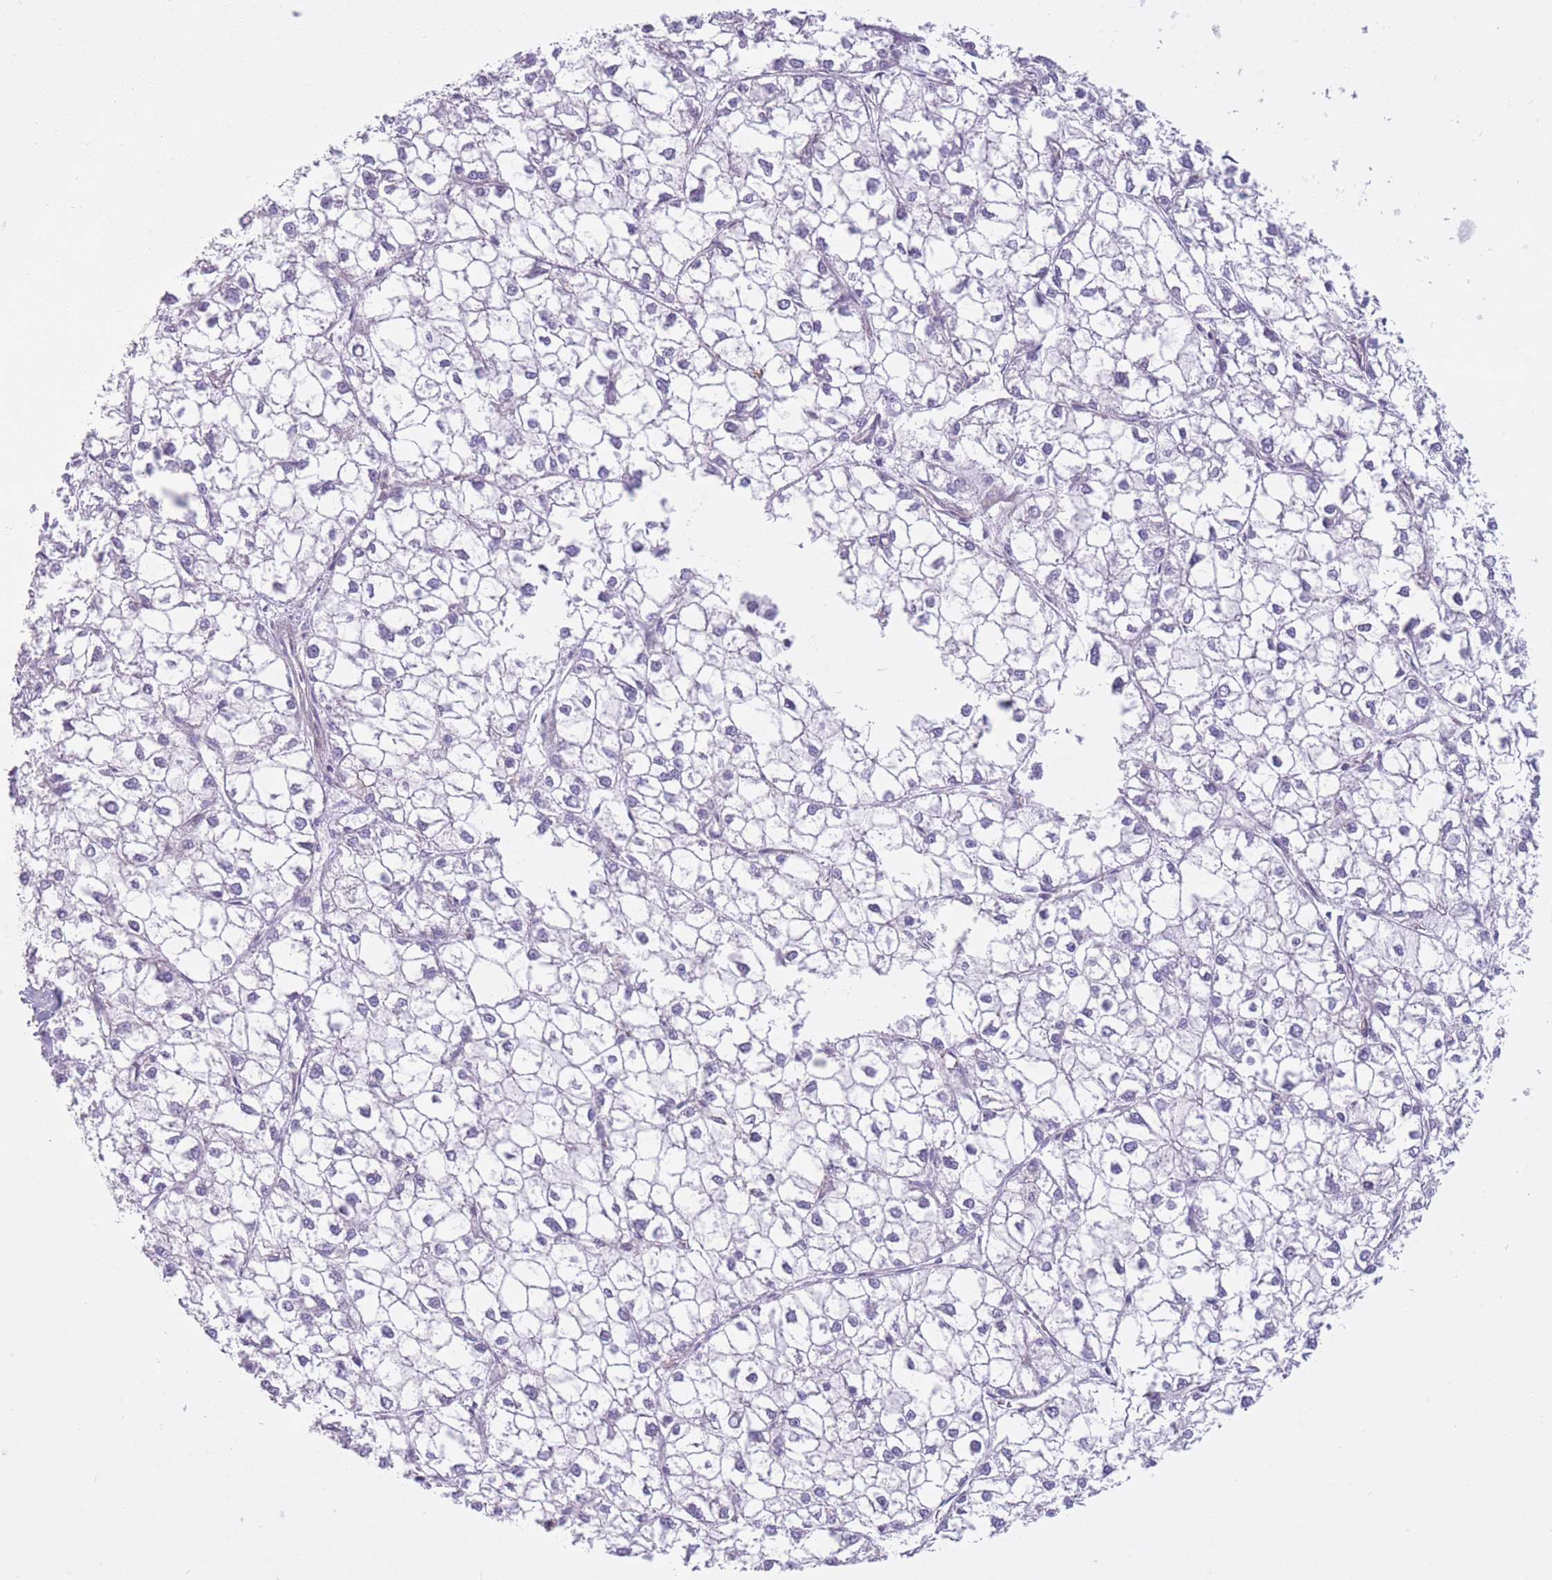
{"staining": {"intensity": "negative", "quantity": "none", "location": "none"}, "tissue": "liver cancer", "cell_type": "Tumor cells", "image_type": "cancer", "snomed": [{"axis": "morphology", "description": "Carcinoma, Hepatocellular, NOS"}, {"axis": "topography", "description": "Liver"}], "caption": "An immunohistochemistry (IHC) micrograph of liver cancer (hepatocellular carcinoma) is shown. There is no staining in tumor cells of liver cancer (hepatocellular carcinoma).", "gene": "SERPINB3", "patient": {"sex": "female", "age": 43}}